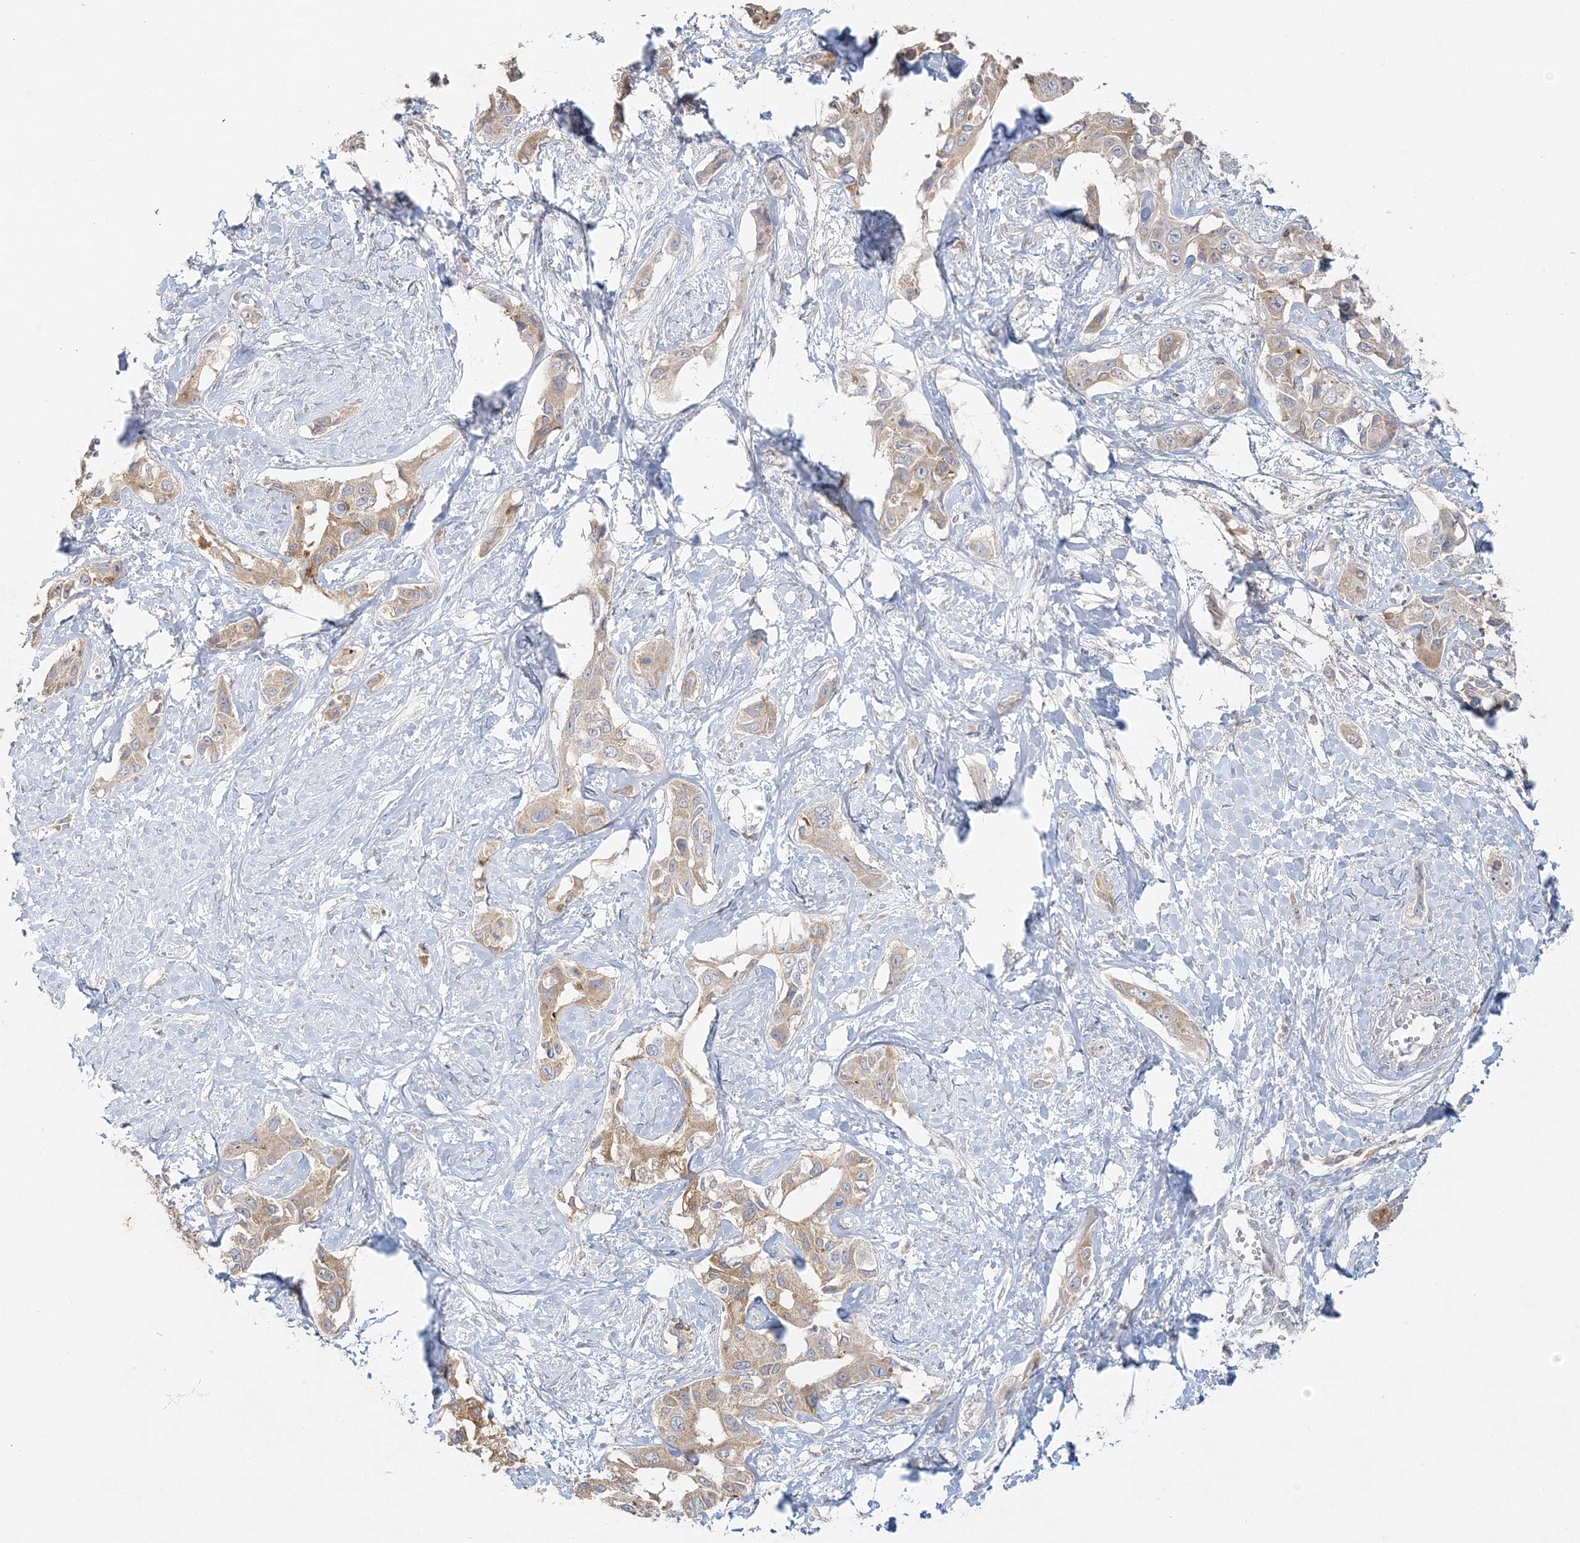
{"staining": {"intensity": "moderate", "quantity": ">75%", "location": "cytoplasmic/membranous"}, "tissue": "liver cancer", "cell_type": "Tumor cells", "image_type": "cancer", "snomed": [{"axis": "morphology", "description": "Cholangiocarcinoma"}, {"axis": "topography", "description": "Liver"}], "caption": "Moderate cytoplasmic/membranous expression is present in approximately >75% of tumor cells in cholangiocarcinoma (liver). (brown staining indicates protein expression, while blue staining denotes nuclei).", "gene": "RAB14", "patient": {"sex": "male", "age": 59}}